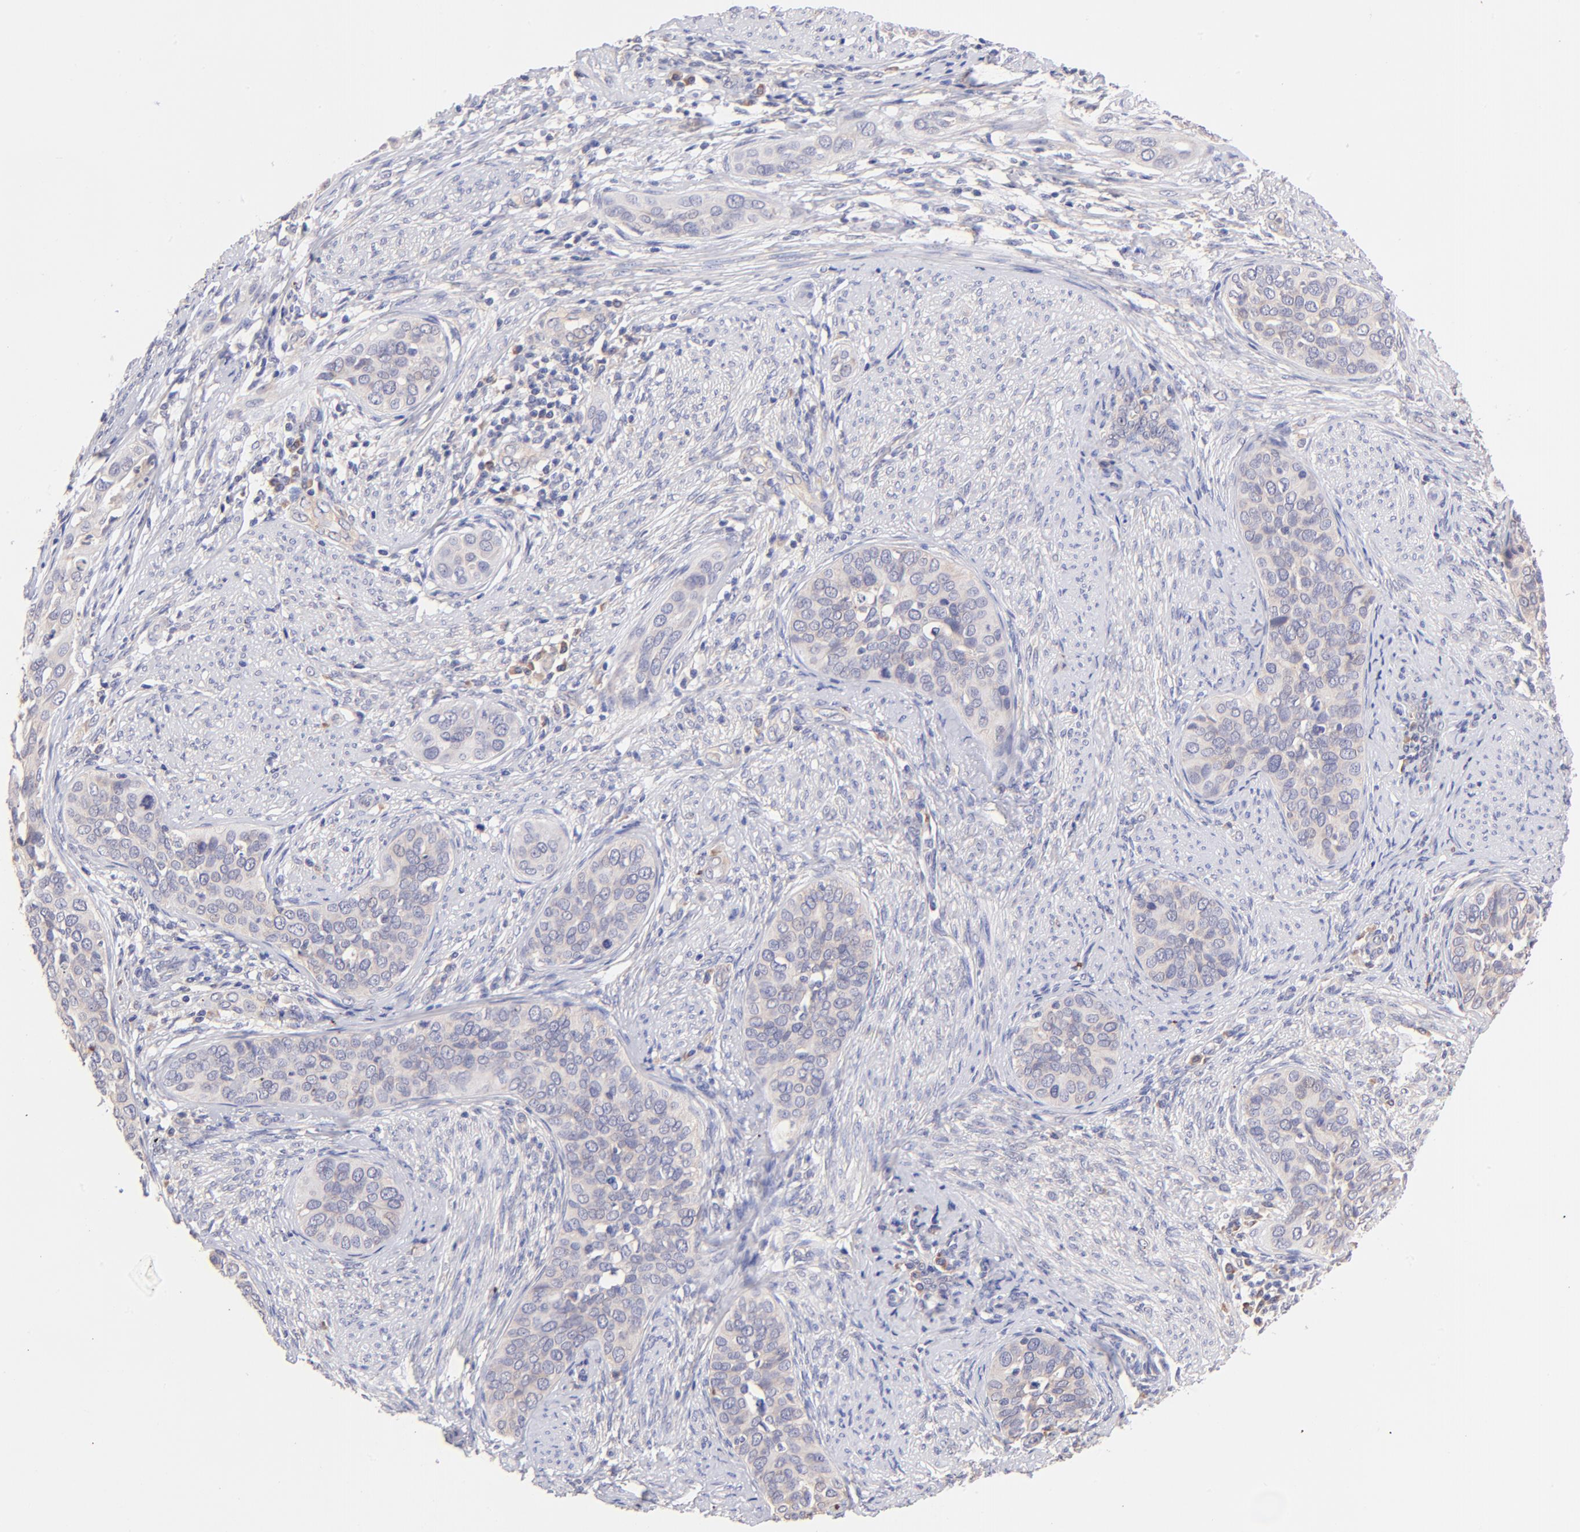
{"staining": {"intensity": "weak", "quantity": "25%-75%", "location": "cytoplasmic/membranous"}, "tissue": "cervical cancer", "cell_type": "Tumor cells", "image_type": "cancer", "snomed": [{"axis": "morphology", "description": "Squamous cell carcinoma, NOS"}, {"axis": "topography", "description": "Cervix"}], "caption": "Immunohistochemistry (IHC) image of human cervical cancer stained for a protein (brown), which displays low levels of weak cytoplasmic/membranous staining in approximately 25%-75% of tumor cells.", "gene": "RPL11", "patient": {"sex": "female", "age": 31}}